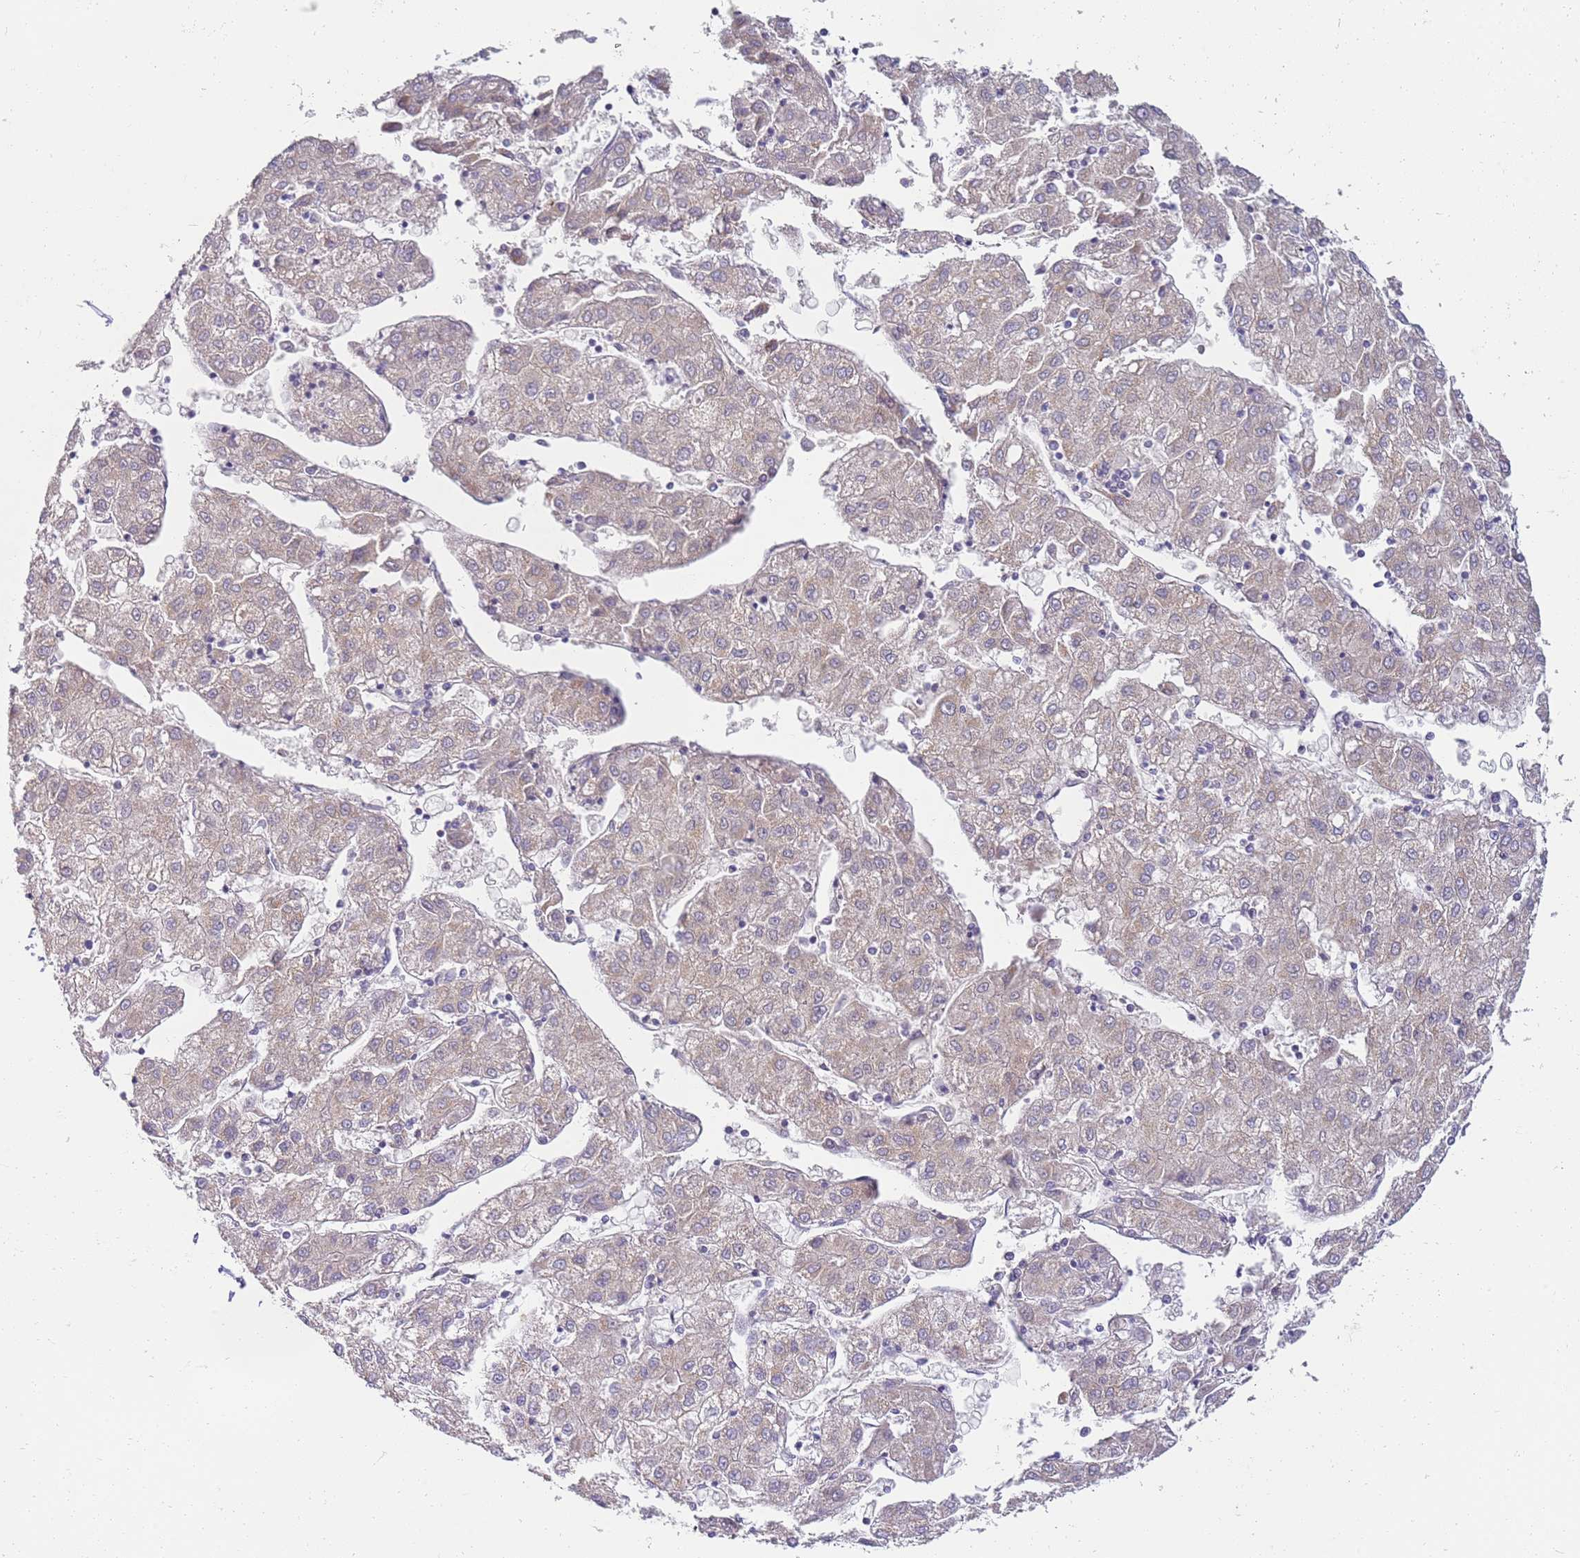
{"staining": {"intensity": "weak", "quantity": ">75%", "location": "cytoplasmic/membranous"}, "tissue": "liver cancer", "cell_type": "Tumor cells", "image_type": "cancer", "snomed": [{"axis": "morphology", "description": "Carcinoma, Hepatocellular, NOS"}, {"axis": "topography", "description": "Liver"}], "caption": "Immunohistochemistry of liver cancer (hepatocellular carcinoma) shows low levels of weak cytoplasmic/membranous expression in approximately >75% of tumor cells.", "gene": "STK25", "patient": {"sex": "male", "age": 72}}